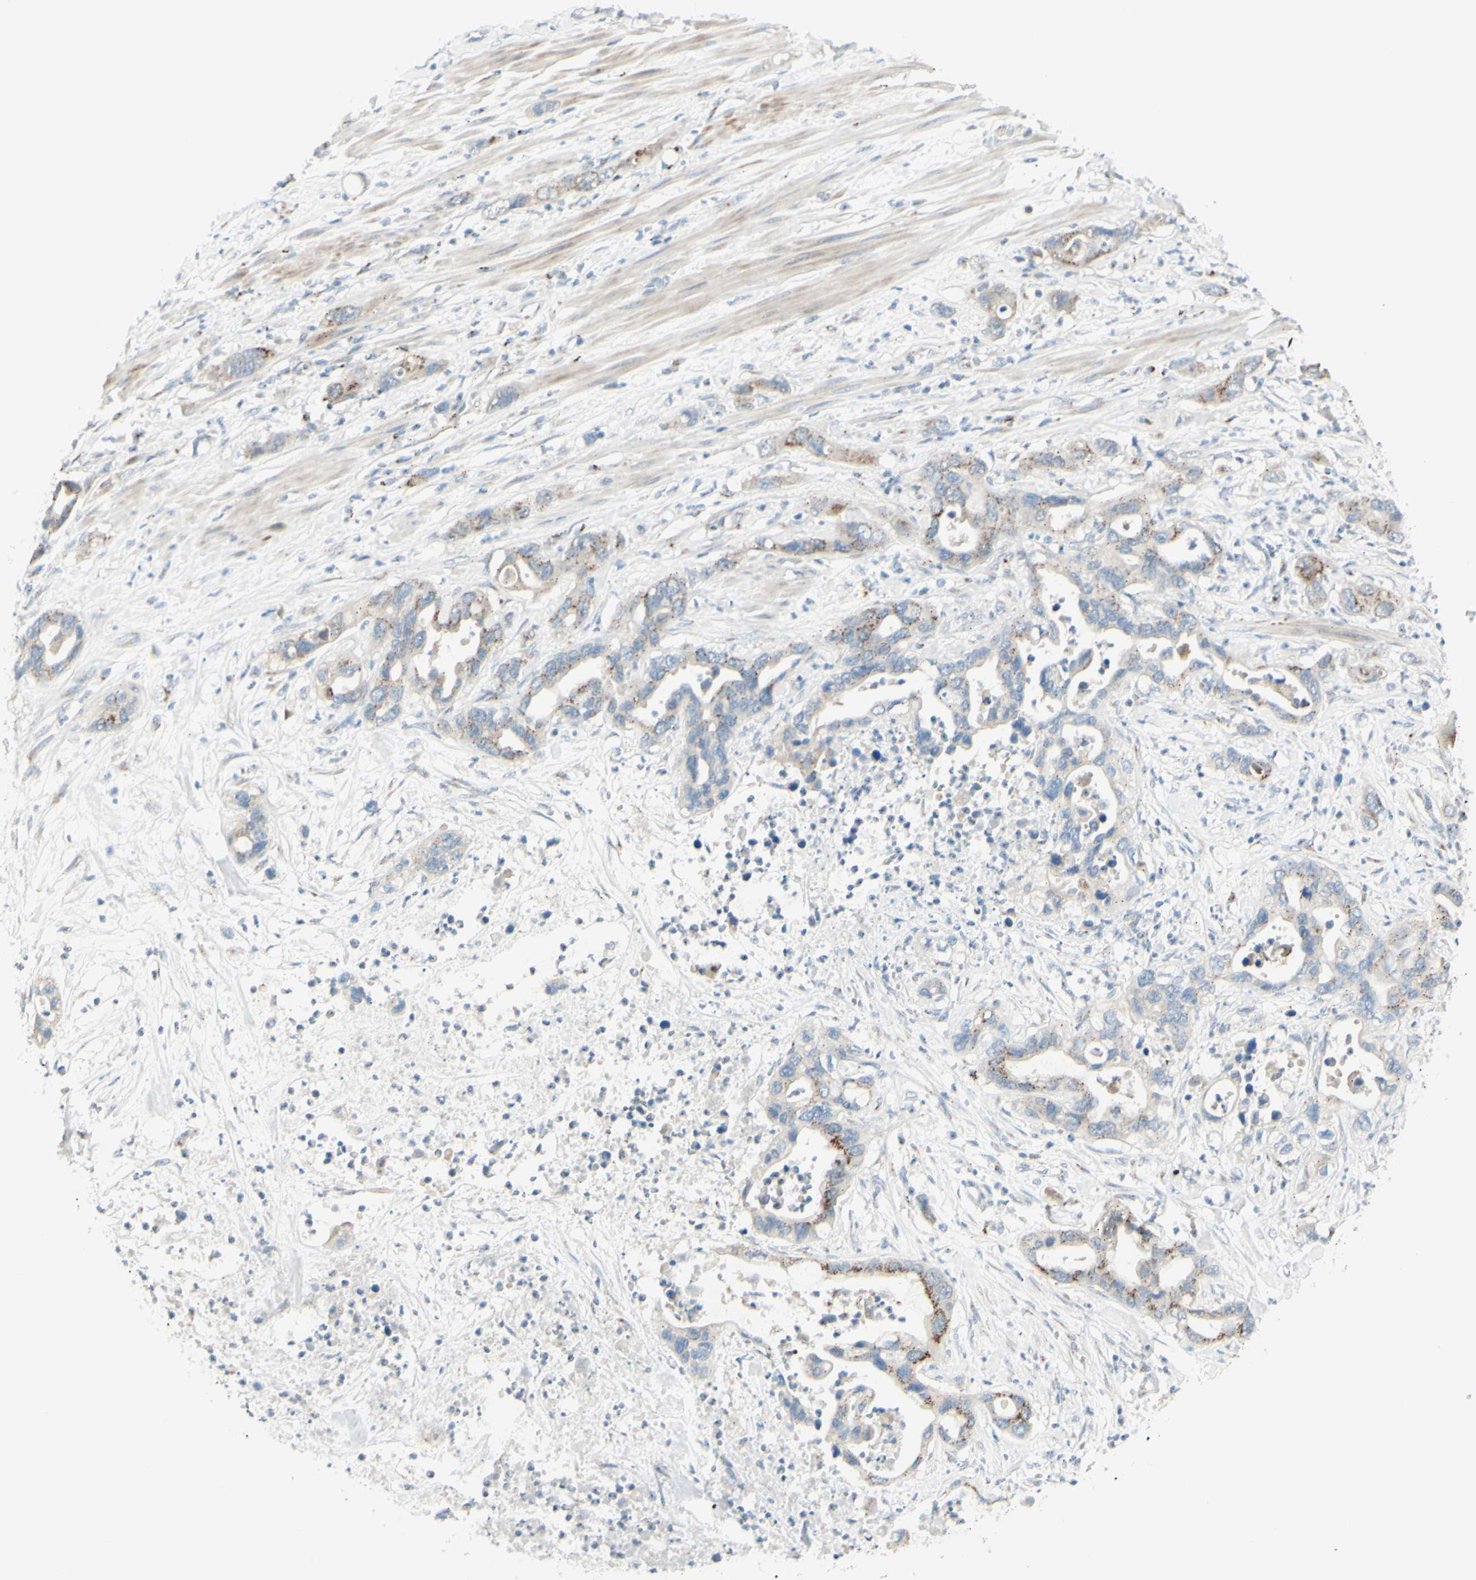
{"staining": {"intensity": "moderate", "quantity": "25%-75%", "location": "cytoplasmic/membranous"}, "tissue": "pancreatic cancer", "cell_type": "Tumor cells", "image_type": "cancer", "snomed": [{"axis": "morphology", "description": "Adenocarcinoma, NOS"}, {"axis": "topography", "description": "Pancreas"}], "caption": "A histopathology image of human pancreatic adenocarcinoma stained for a protein shows moderate cytoplasmic/membranous brown staining in tumor cells.", "gene": "B4GALT1", "patient": {"sex": "female", "age": 71}}